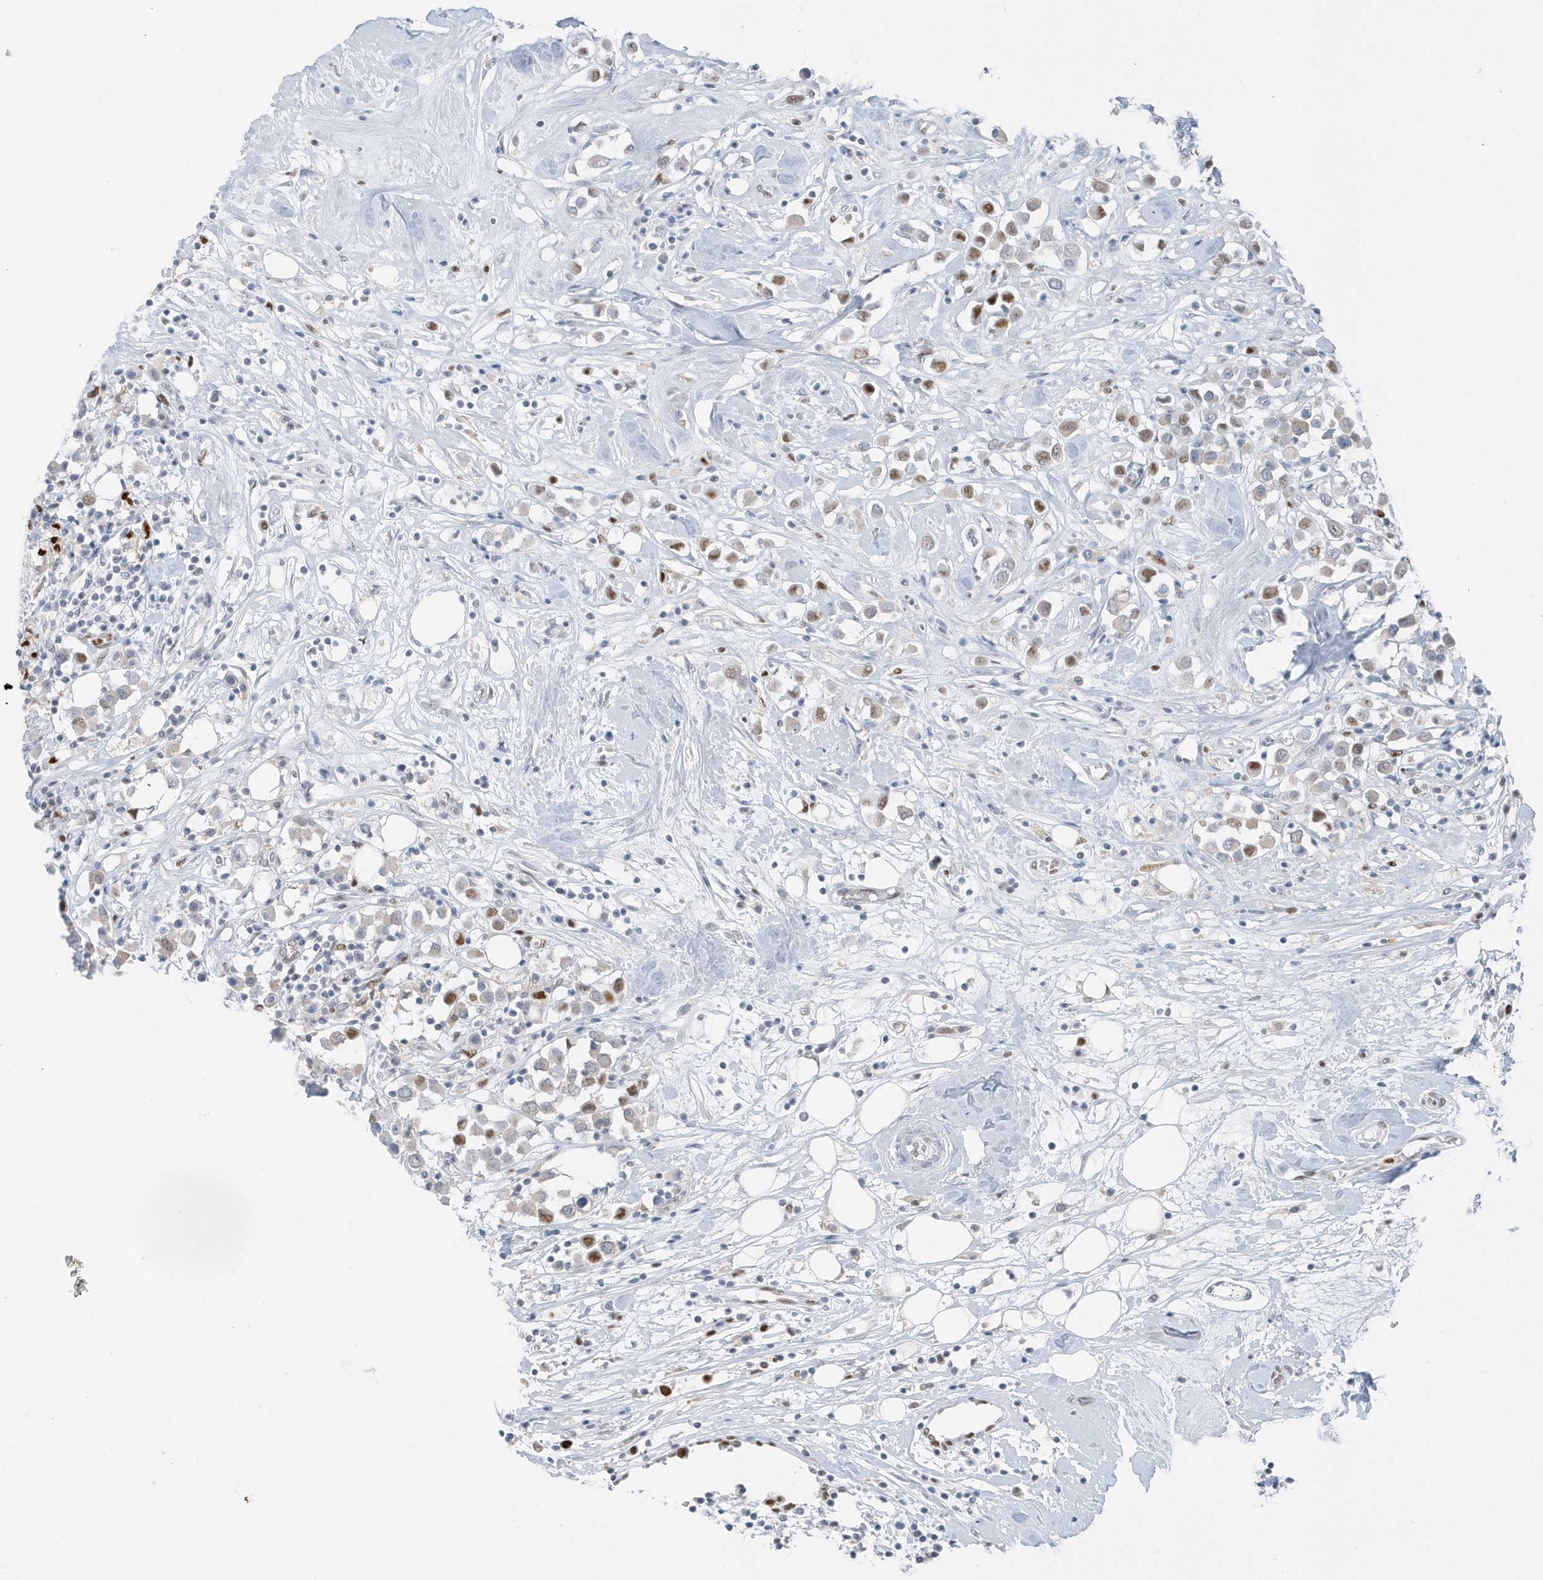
{"staining": {"intensity": "moderate", "quantity": ">75%", "location": "nuclear"}, "tissue": "breast cancer", "cell_type": "Tumor cells", "image_type": "cancer", "snomed": [{"axis": "morphology", "description": "Duct carcinoma"}, {"axis": "topography", "description": "Breast"}], "caption": "A brown stain shows moderate nuclear expression of a protein in breast cancer (infiltrating ductal carcinoma) tumor cells.", "gene": "SMIM34", "patient": {"sex": "female", "age": 61}}